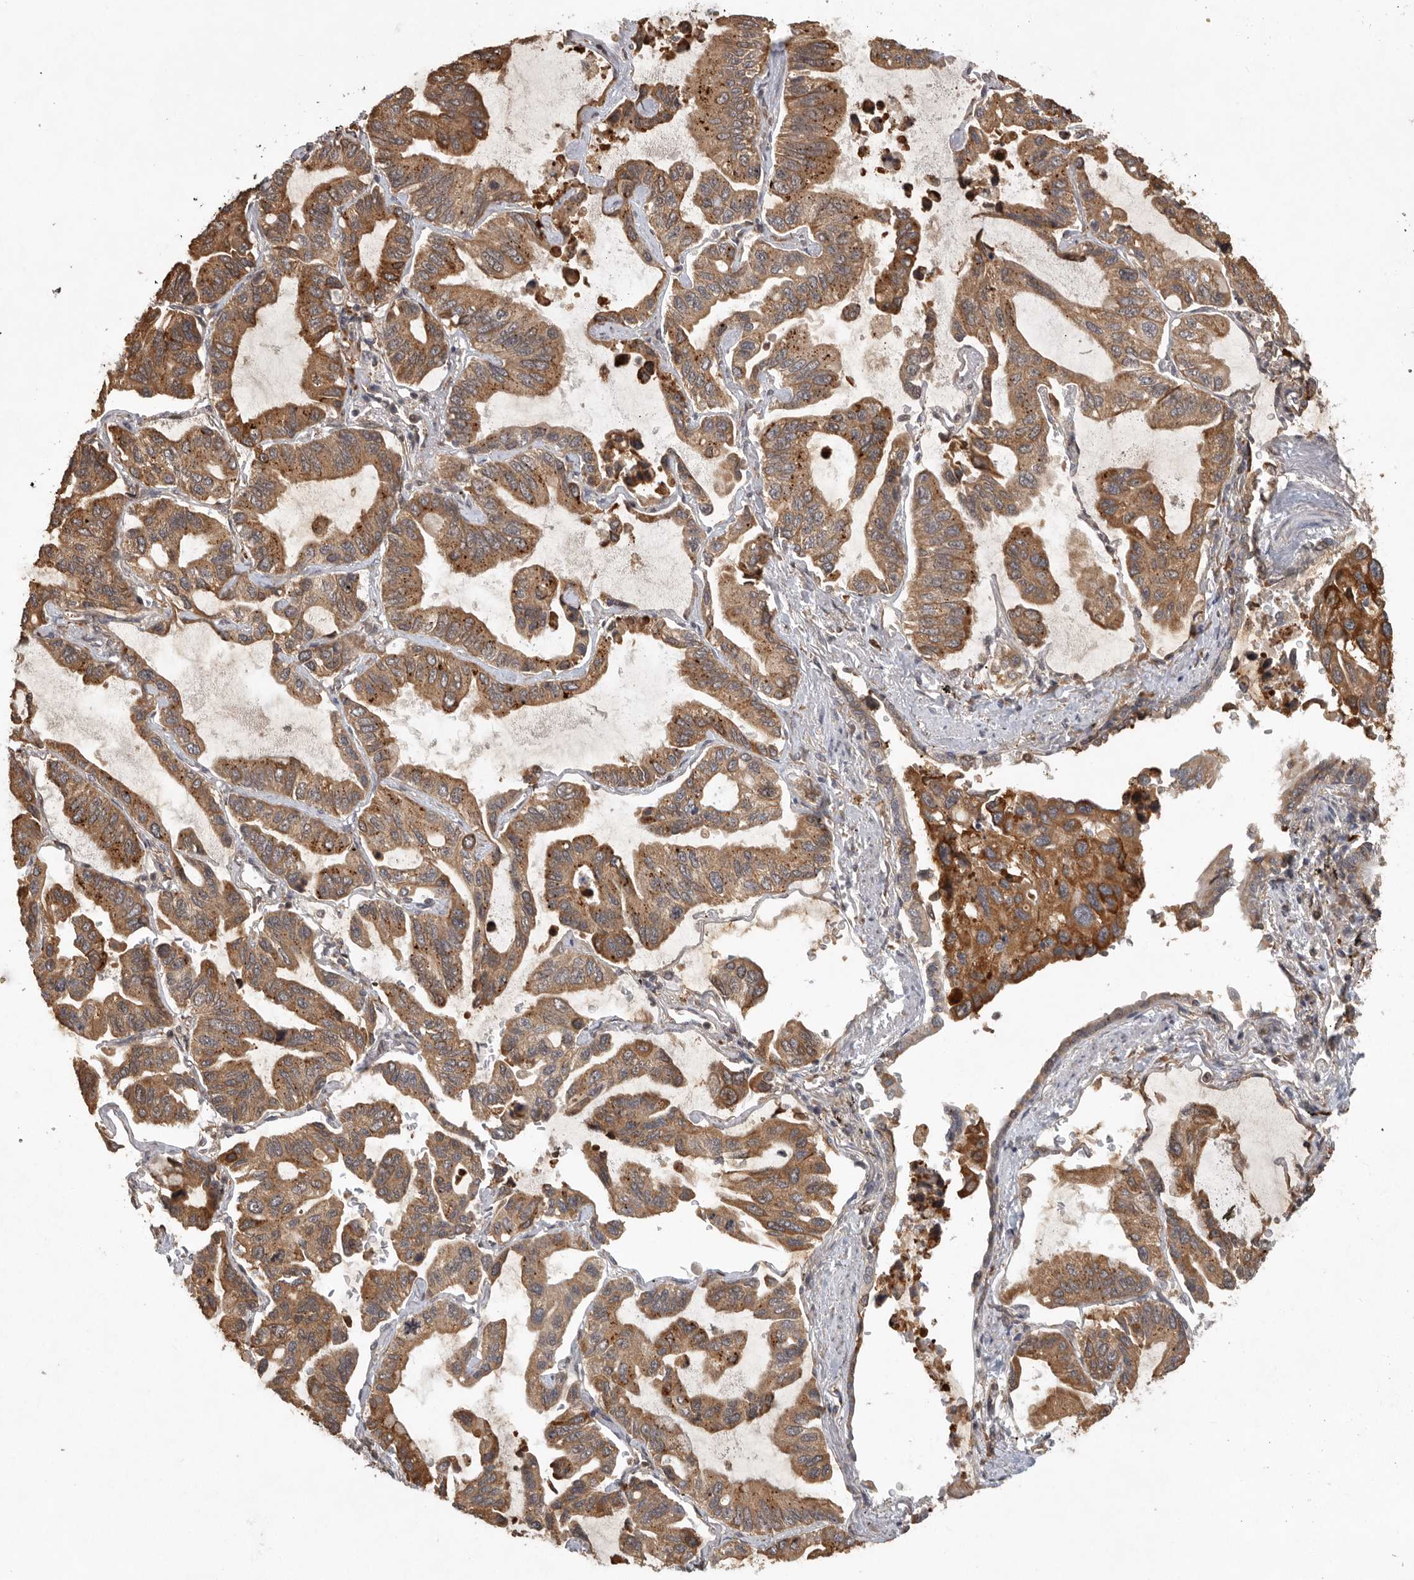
{"staining": {"intensity": "moderate", "quantity": ">75%", "location": "cytoplasmic/membranous"}, "tissue": "lung cancer", "cell_type": "Tumor cells", "image_type": "cancer", "snomed": [{"axis": "morphology", "description": "Adenocarcinoma, NOS"}, {"axis": "topography", "description": "Lung"}], "caption": "Immunohistochemical staining of human lung cancer reveals moderate cytoplasmic/membranous protein positivity in approximately >75% of tumor cells.", "gene": "ZNF83", "patient": {"sex": "male", "age": 64}}